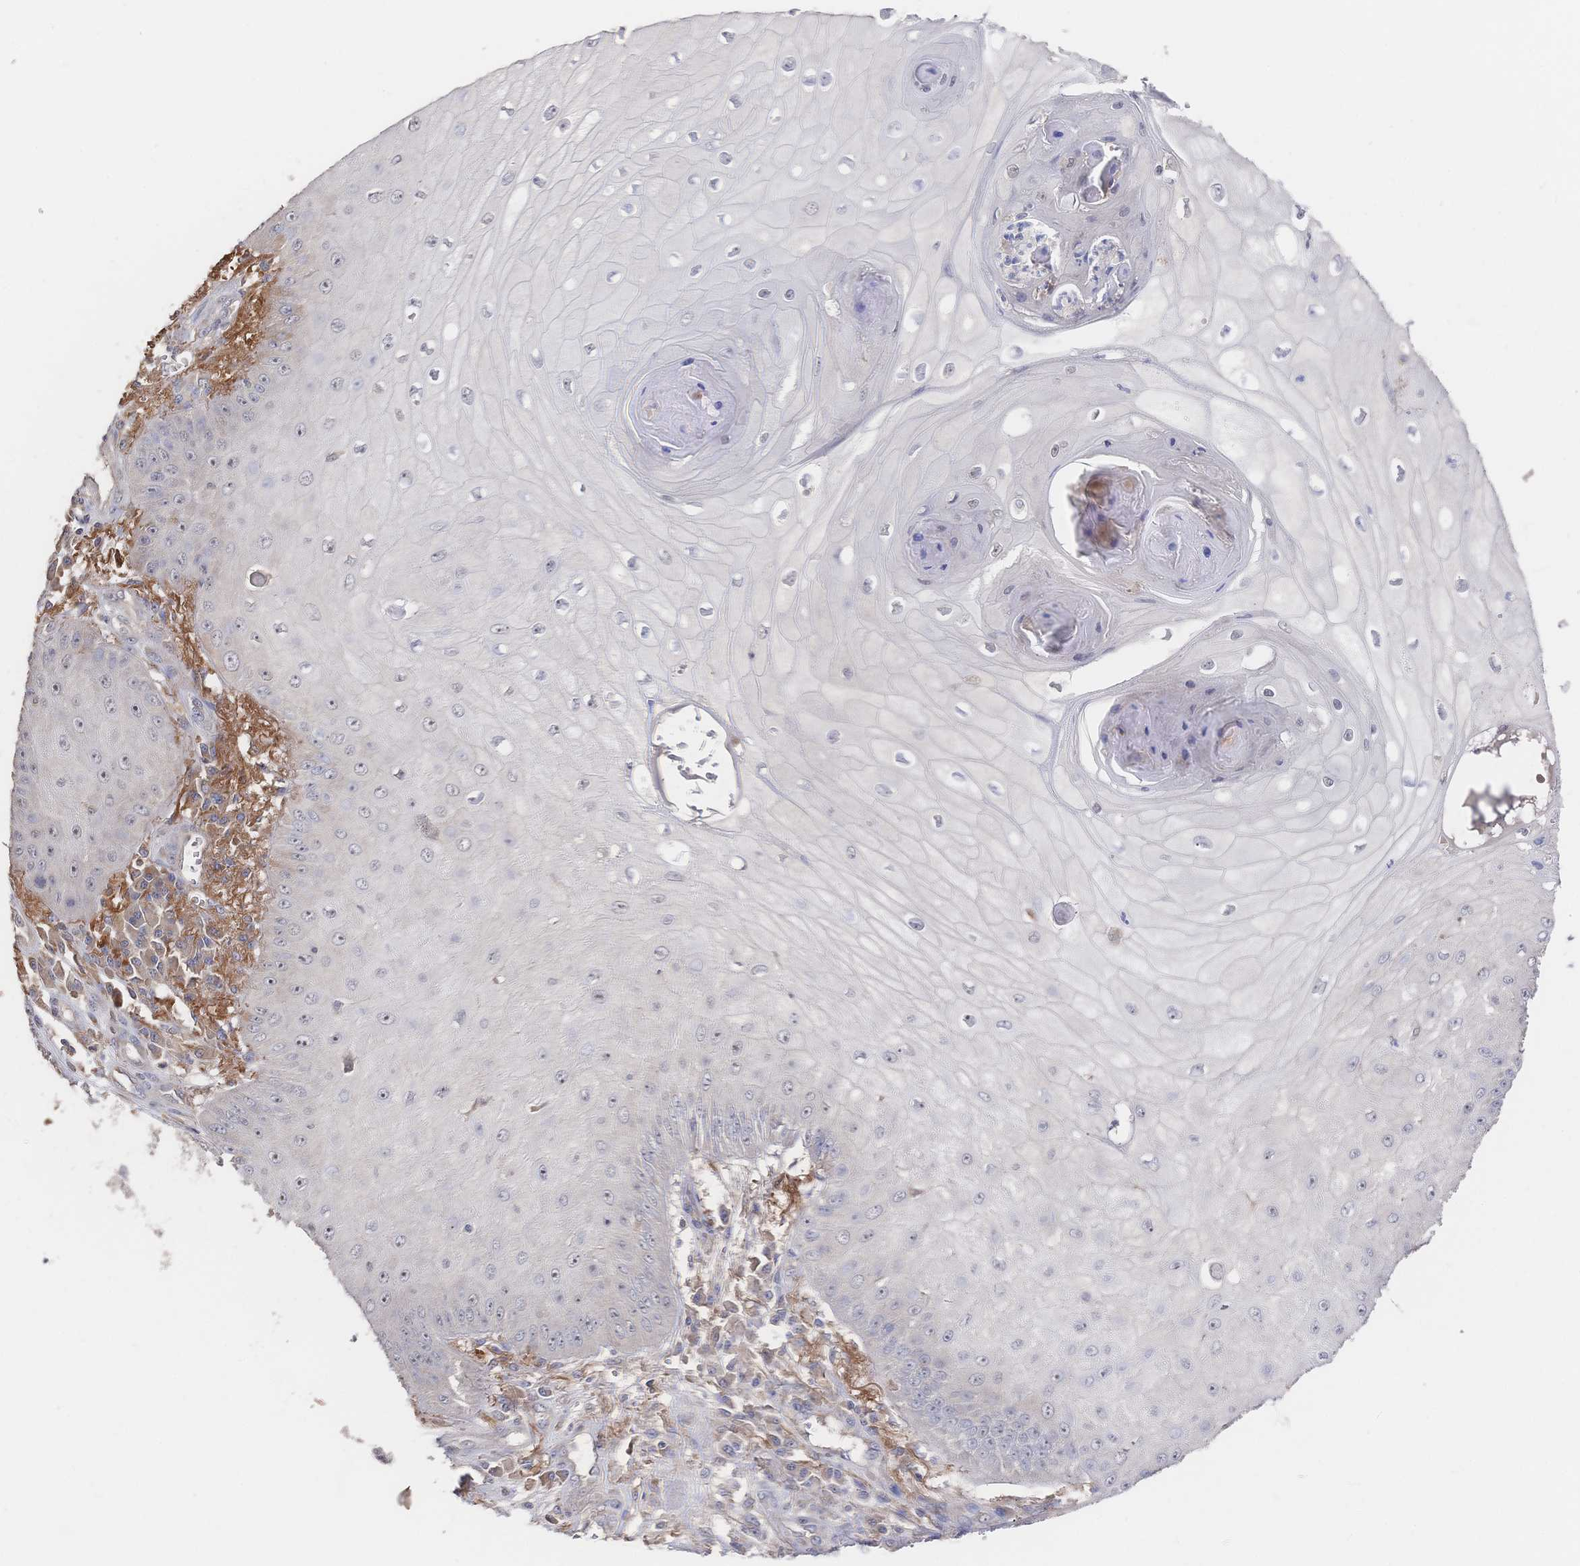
{"staining": {"intensity": "weak", "quantity": "<25%", "location": "nuclear"}, "tissue": "skin cancer", "cell_type": "Tumor cells", "image_type": "cancer", "snomed": [{"axis": "morphology", "description": "Squamous cell carcinoma, NOS"}, {"axis": "topography", "description": "Skin"}], "caption": "The image displays no staining of tumor cells in skin squamous cell carcinoma.", "gene": "DNAJA4", "patient": {"sex": "male", "age": 70}}